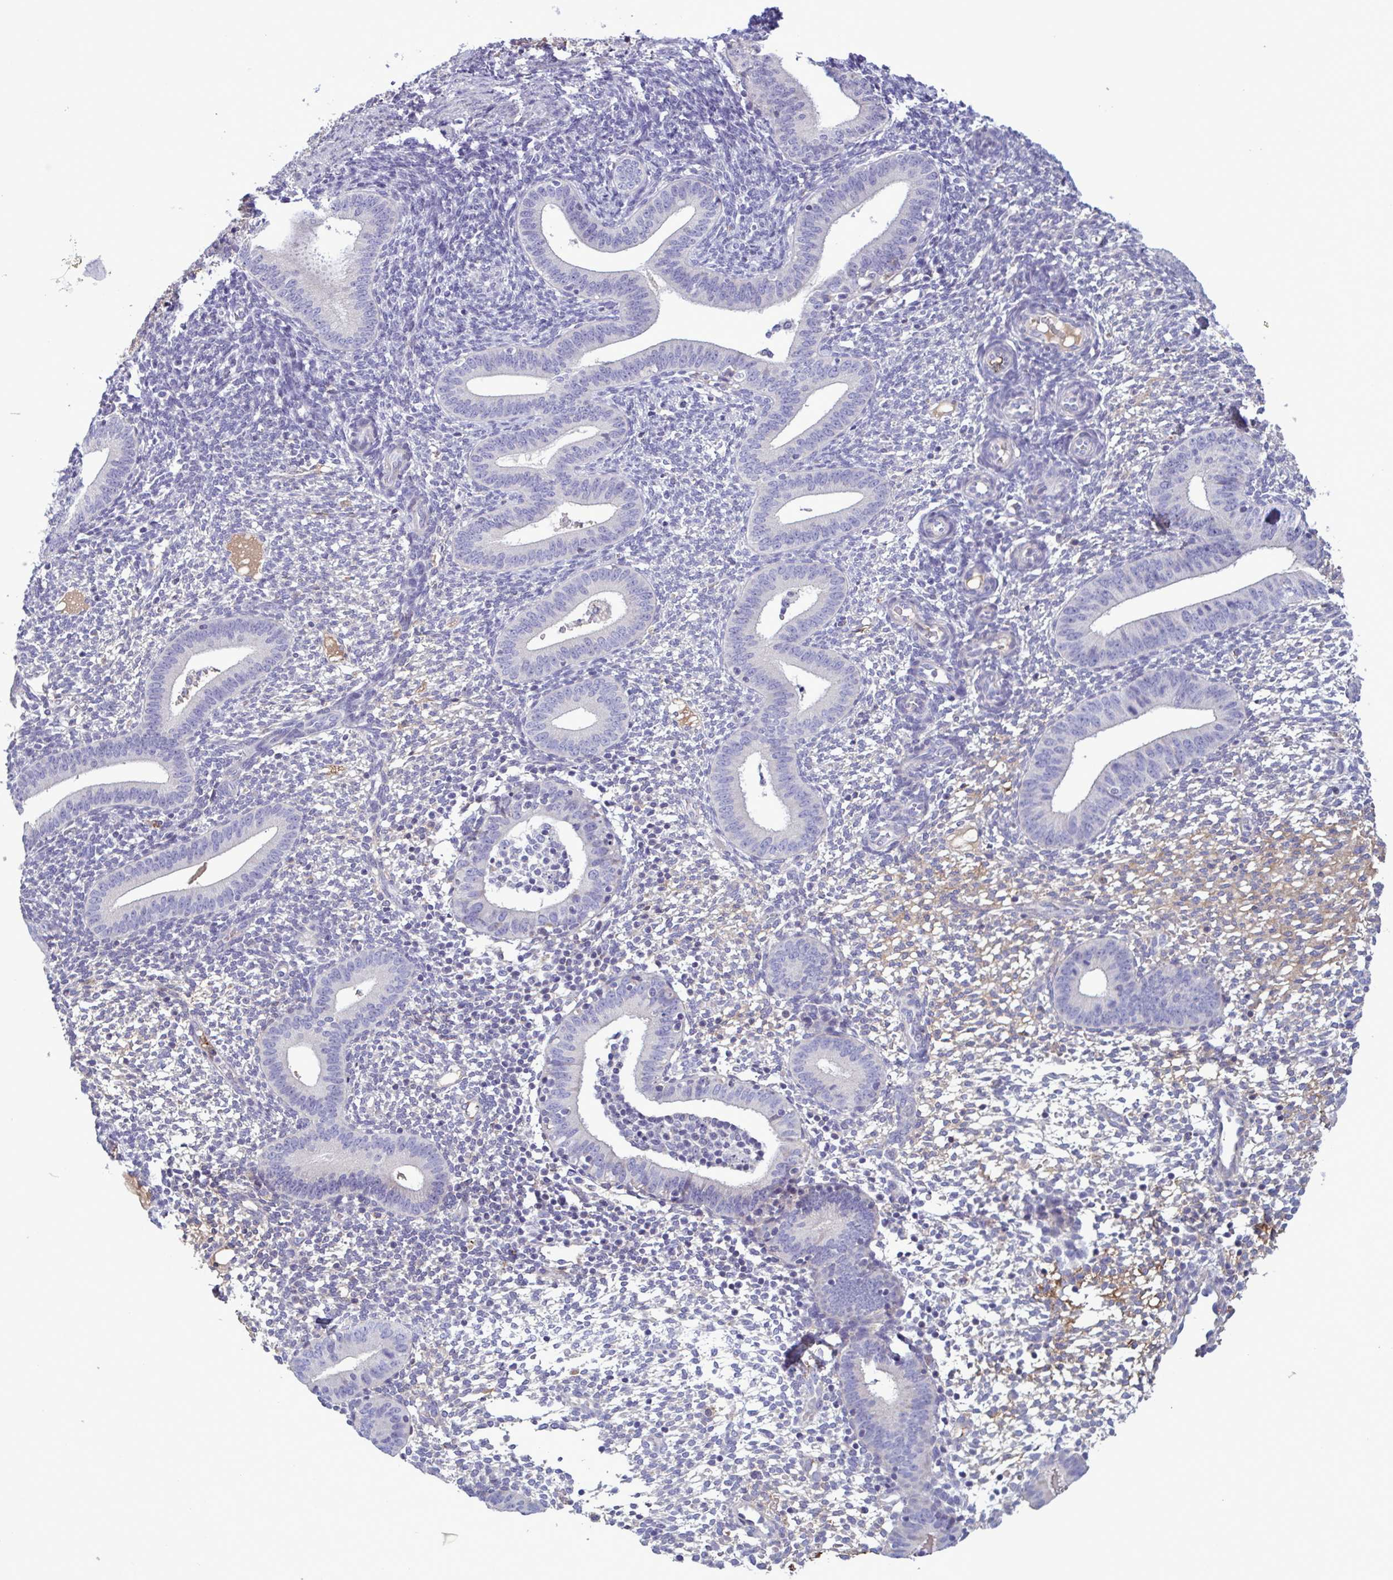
{"staining": {"intensity": "negative", "quantity": "none", "location": "none"}, "tissue": "endometrium", "cell_type": "Cells in endometrial stroma", "image_type": "normal", "snomed": [{"axis": "morphology", "description": "Normal tissue, NOS"}, {"axis": "topography", "description": "Endometrium"}], "caption": "Endometrium stained for a protein using IHC displays no expression cells in endometrial stroma.", "gene": "F13B", "patient": {"sex": "female", "age": 40}}